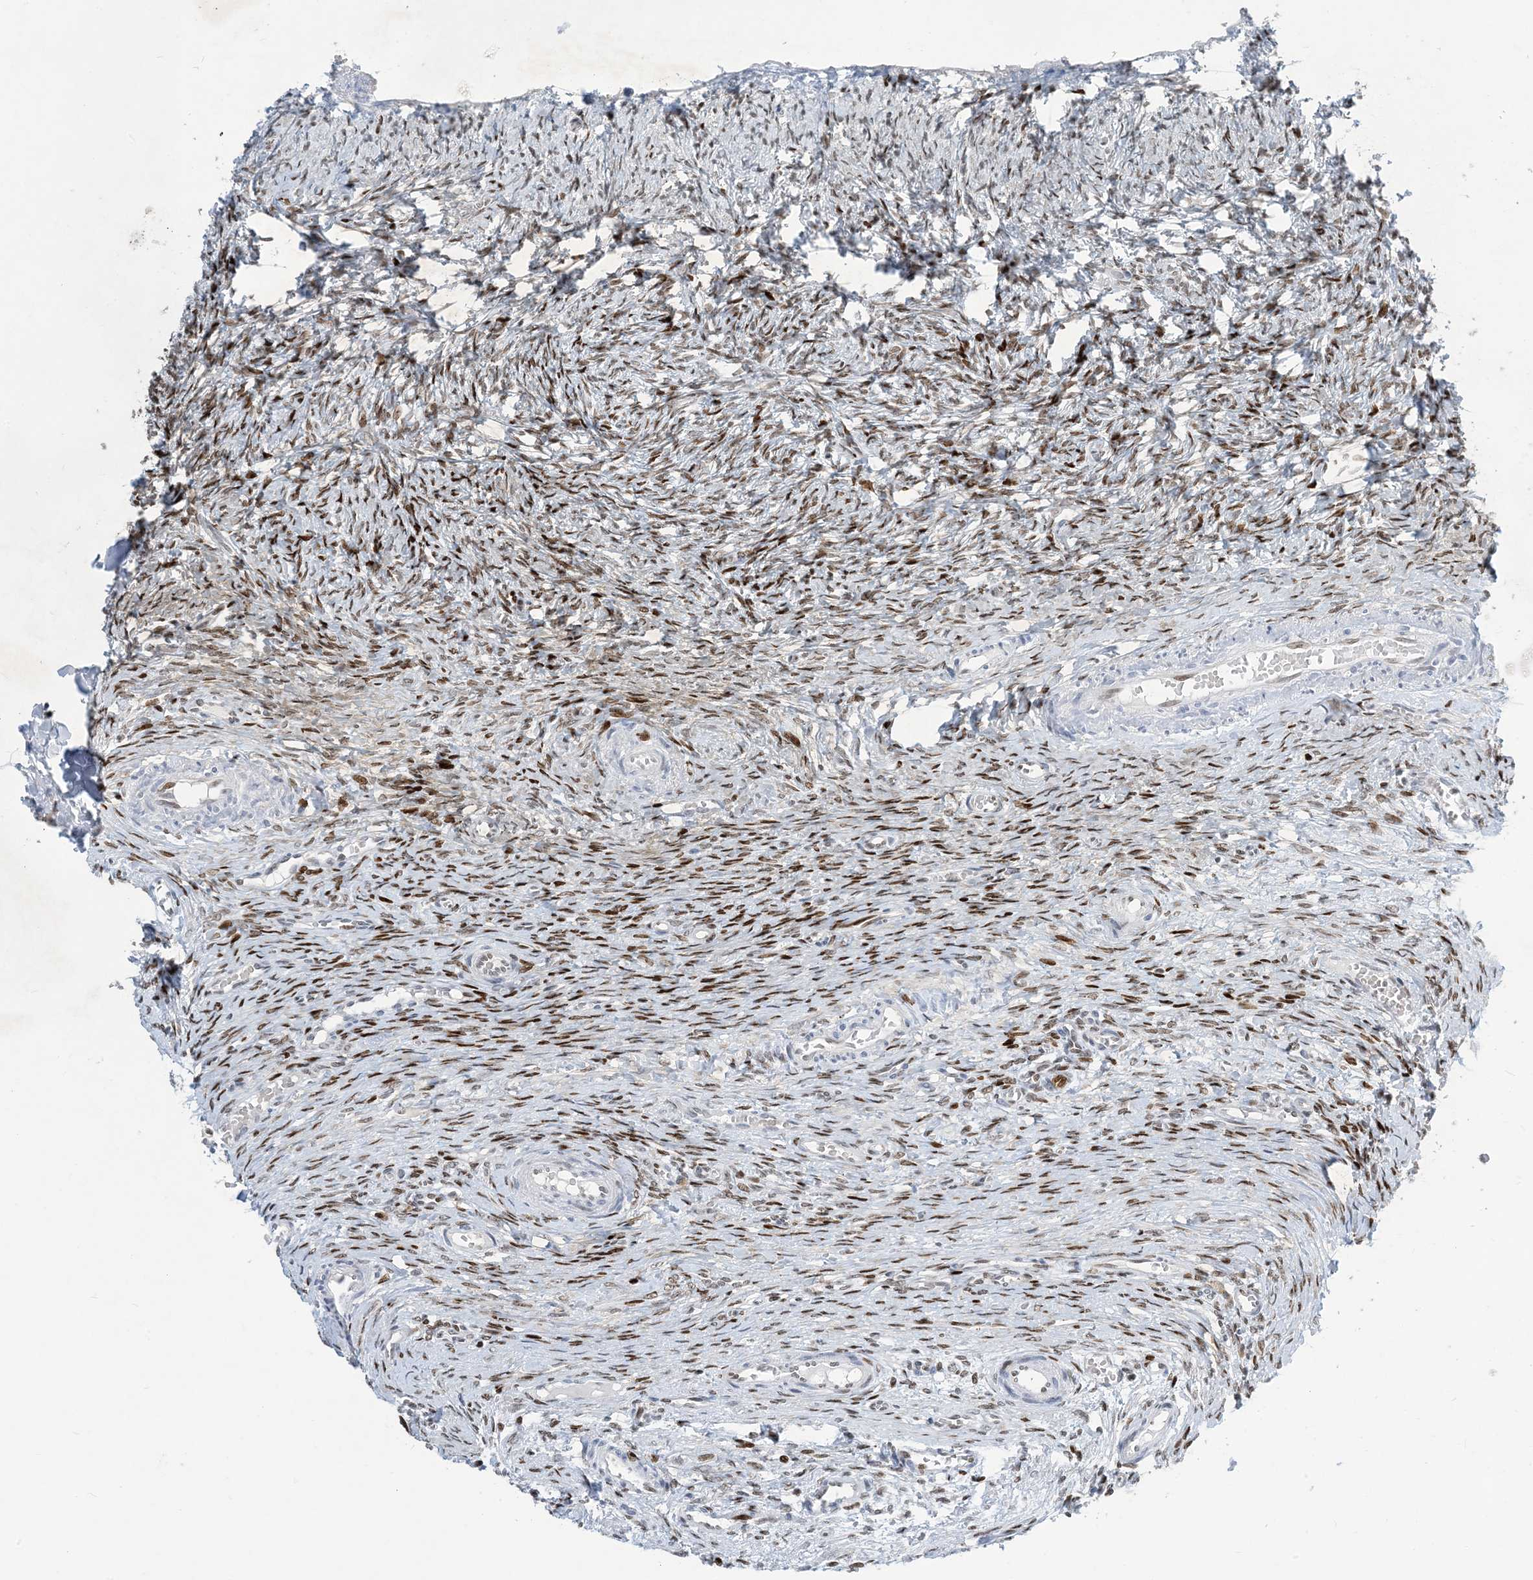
{"staining": {"intensity": "strong", "quantity": "25%-75%", "location": "nuclear"}, "tissue": "ovary", "cell_type": "Ovarian stroma cells", "image_type": "normal", "snomed": [{"axis": "morphology", "description": "Adenocarcinoma, NOS"}, {"axis": "topography", "description": "Endometrium"}], "caption": "An IHC photomicrograph of unremarkable tissue is shown. Protein staining in brown shows strong nuclear positivity in ovary within ovarian stroma cells.", "gene": "SLC25A53", "patient": {"sex": "female", "age": 32}}